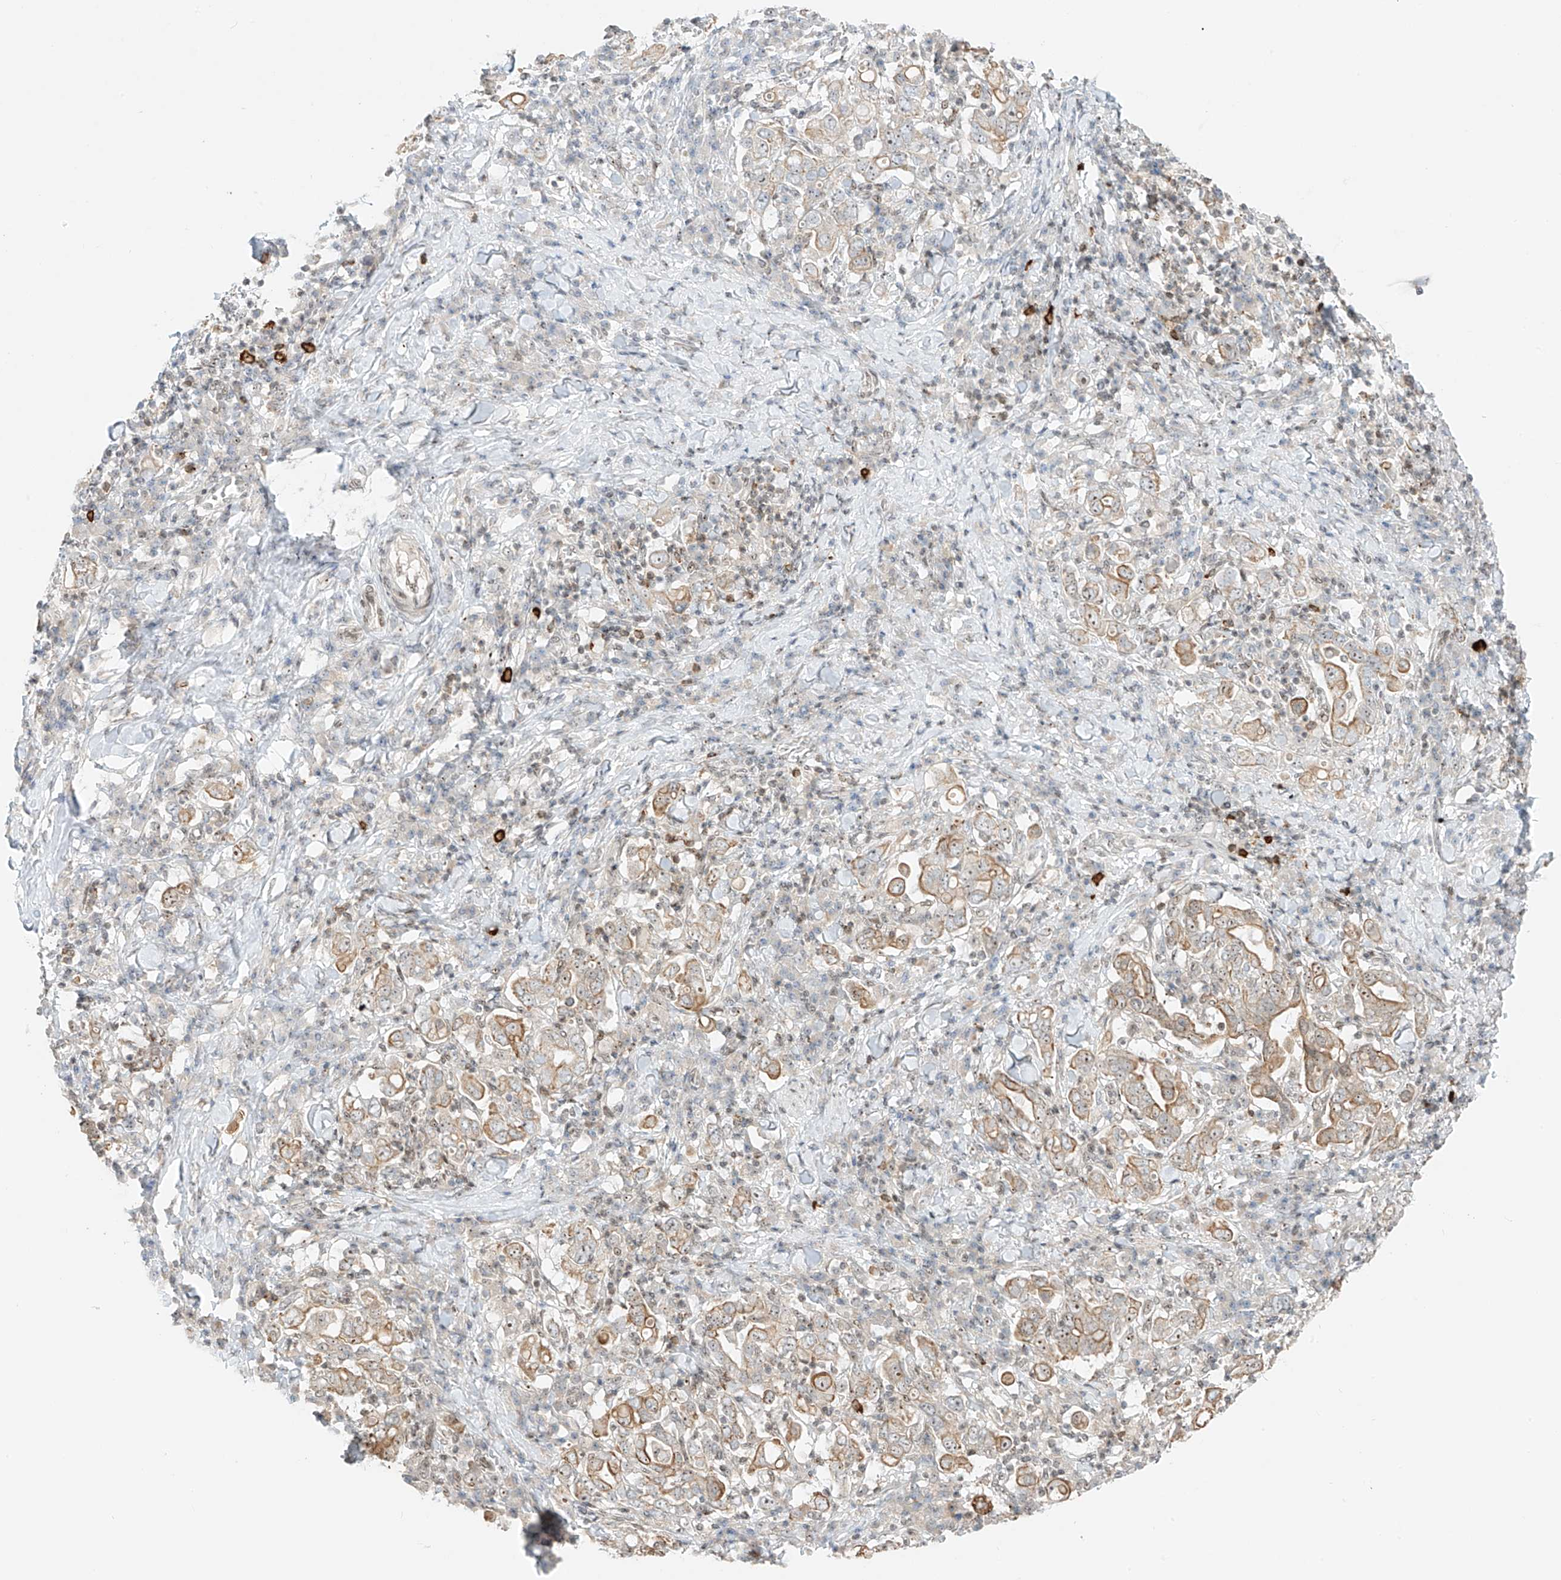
{"staining": {"intensity": "moderate", "quantity": ">75%", "location": "cytoplasmic/membranous"}, "tissue": "stomach cancer", "cell_type": "Tumor cells", "image_type": "cancer", "snomed": [{"axis": "morphology", "description": "Adenocarcinoma, NOS"}, {"axis": "topography", "description": "Stomach, upper"}], "caption": "This is an image of immunohistochemistry (IHC) staining of stomach cancer (adenocarcinoma), which shows moderate staining in the cytoplasmic/membranous of tumor cells.", "gene": "ZNF512", "patient": {"sex": "male", "age": 62}}